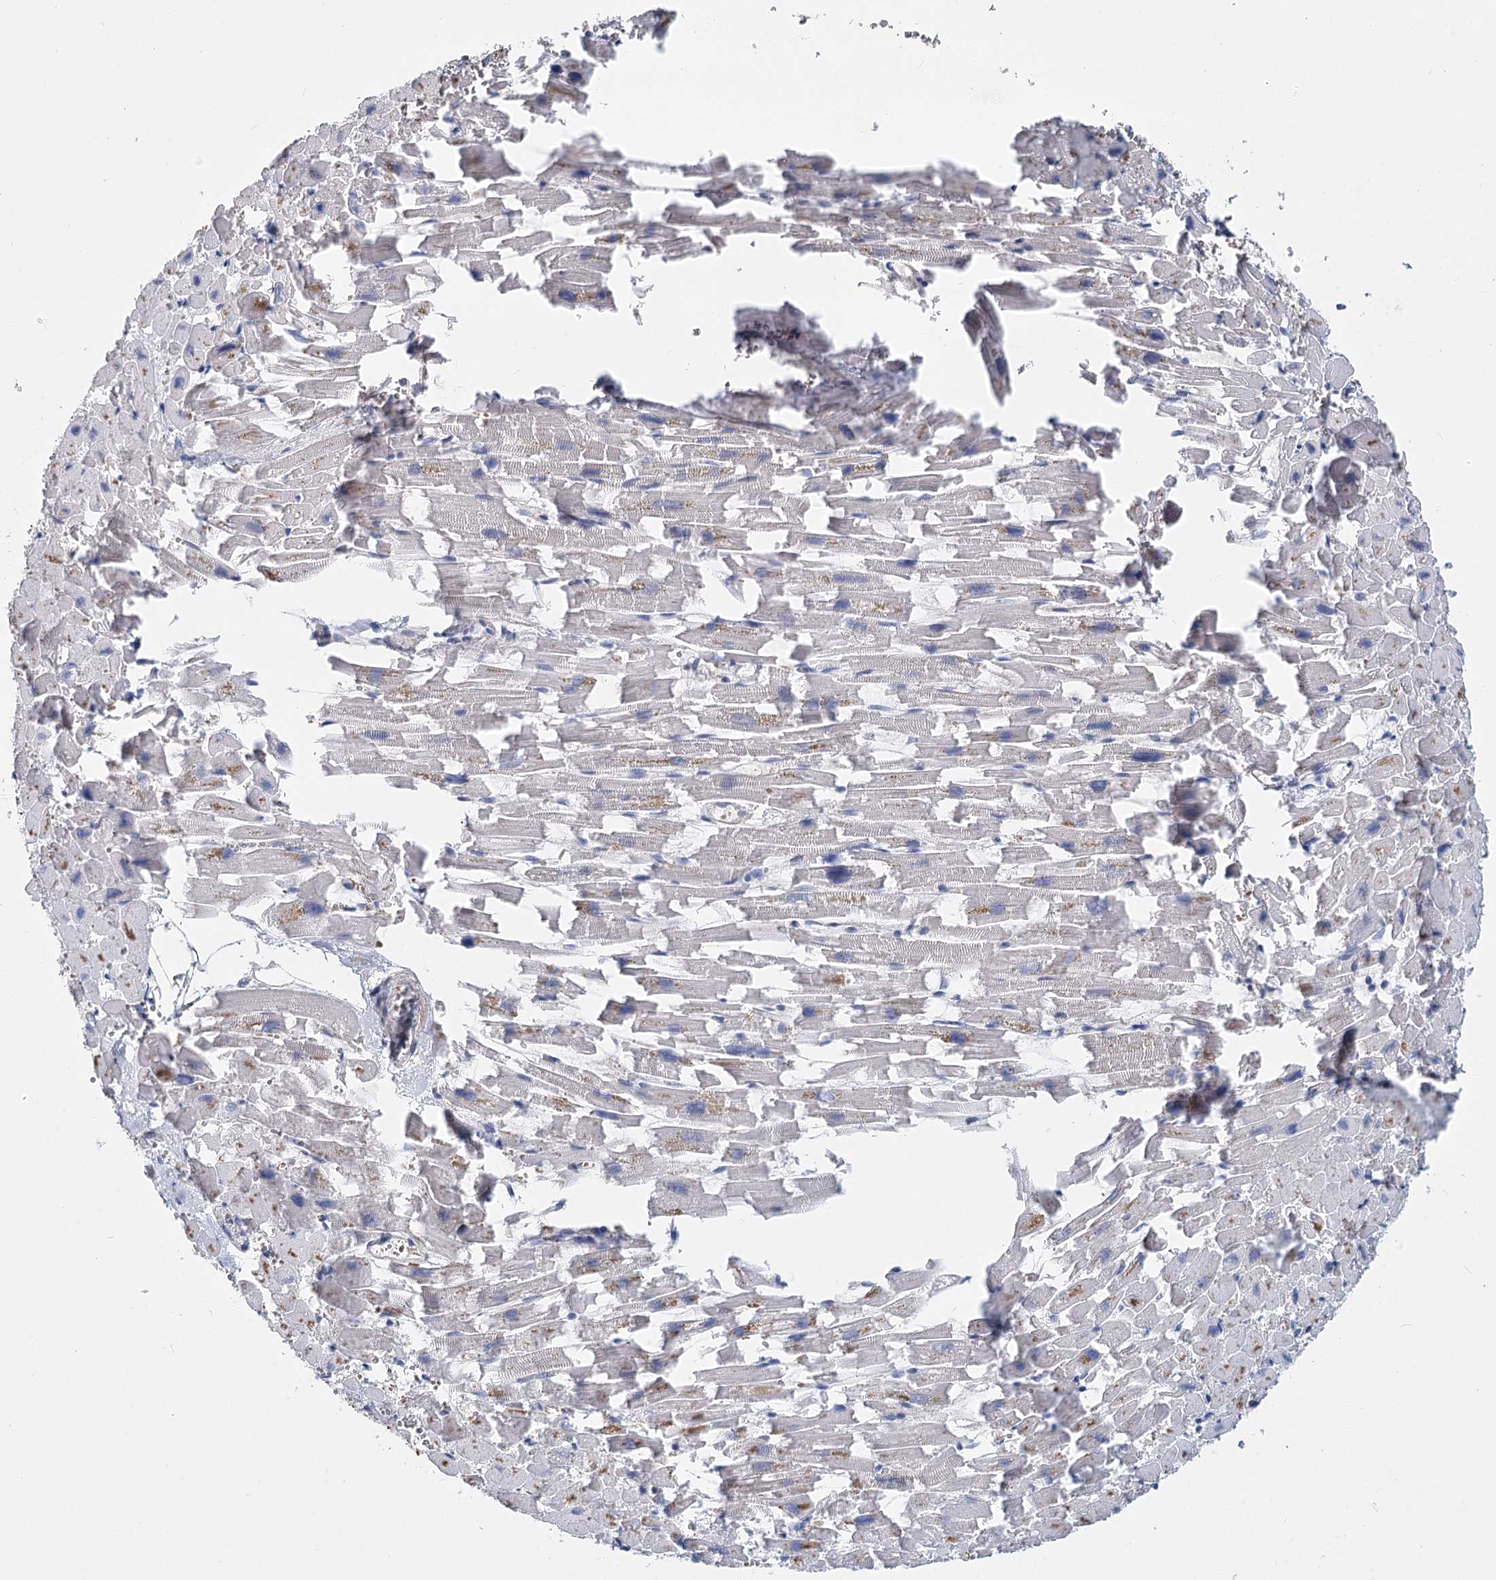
{"staining": {"intensity": "negative", "quantity": "none", "location": "none"}, "tissue": "heart muscle", "cell_type": "Cardiomyocytes", "image_type": "normal", "snomed": [{"axis": "morphology", "description": "Normal tissue, NOS"}, {"axis": "topography", "description": "Heart"}], "caption": "High magnification brightfield microscopy of unremarkable heart muscle stained with DAB (brown) and counterstained with hematoxylin (blue): cardiomyocytes show no significant positivity.", "gene": "ANKRD16", "patient": {"sex": "female", "age": 64}}